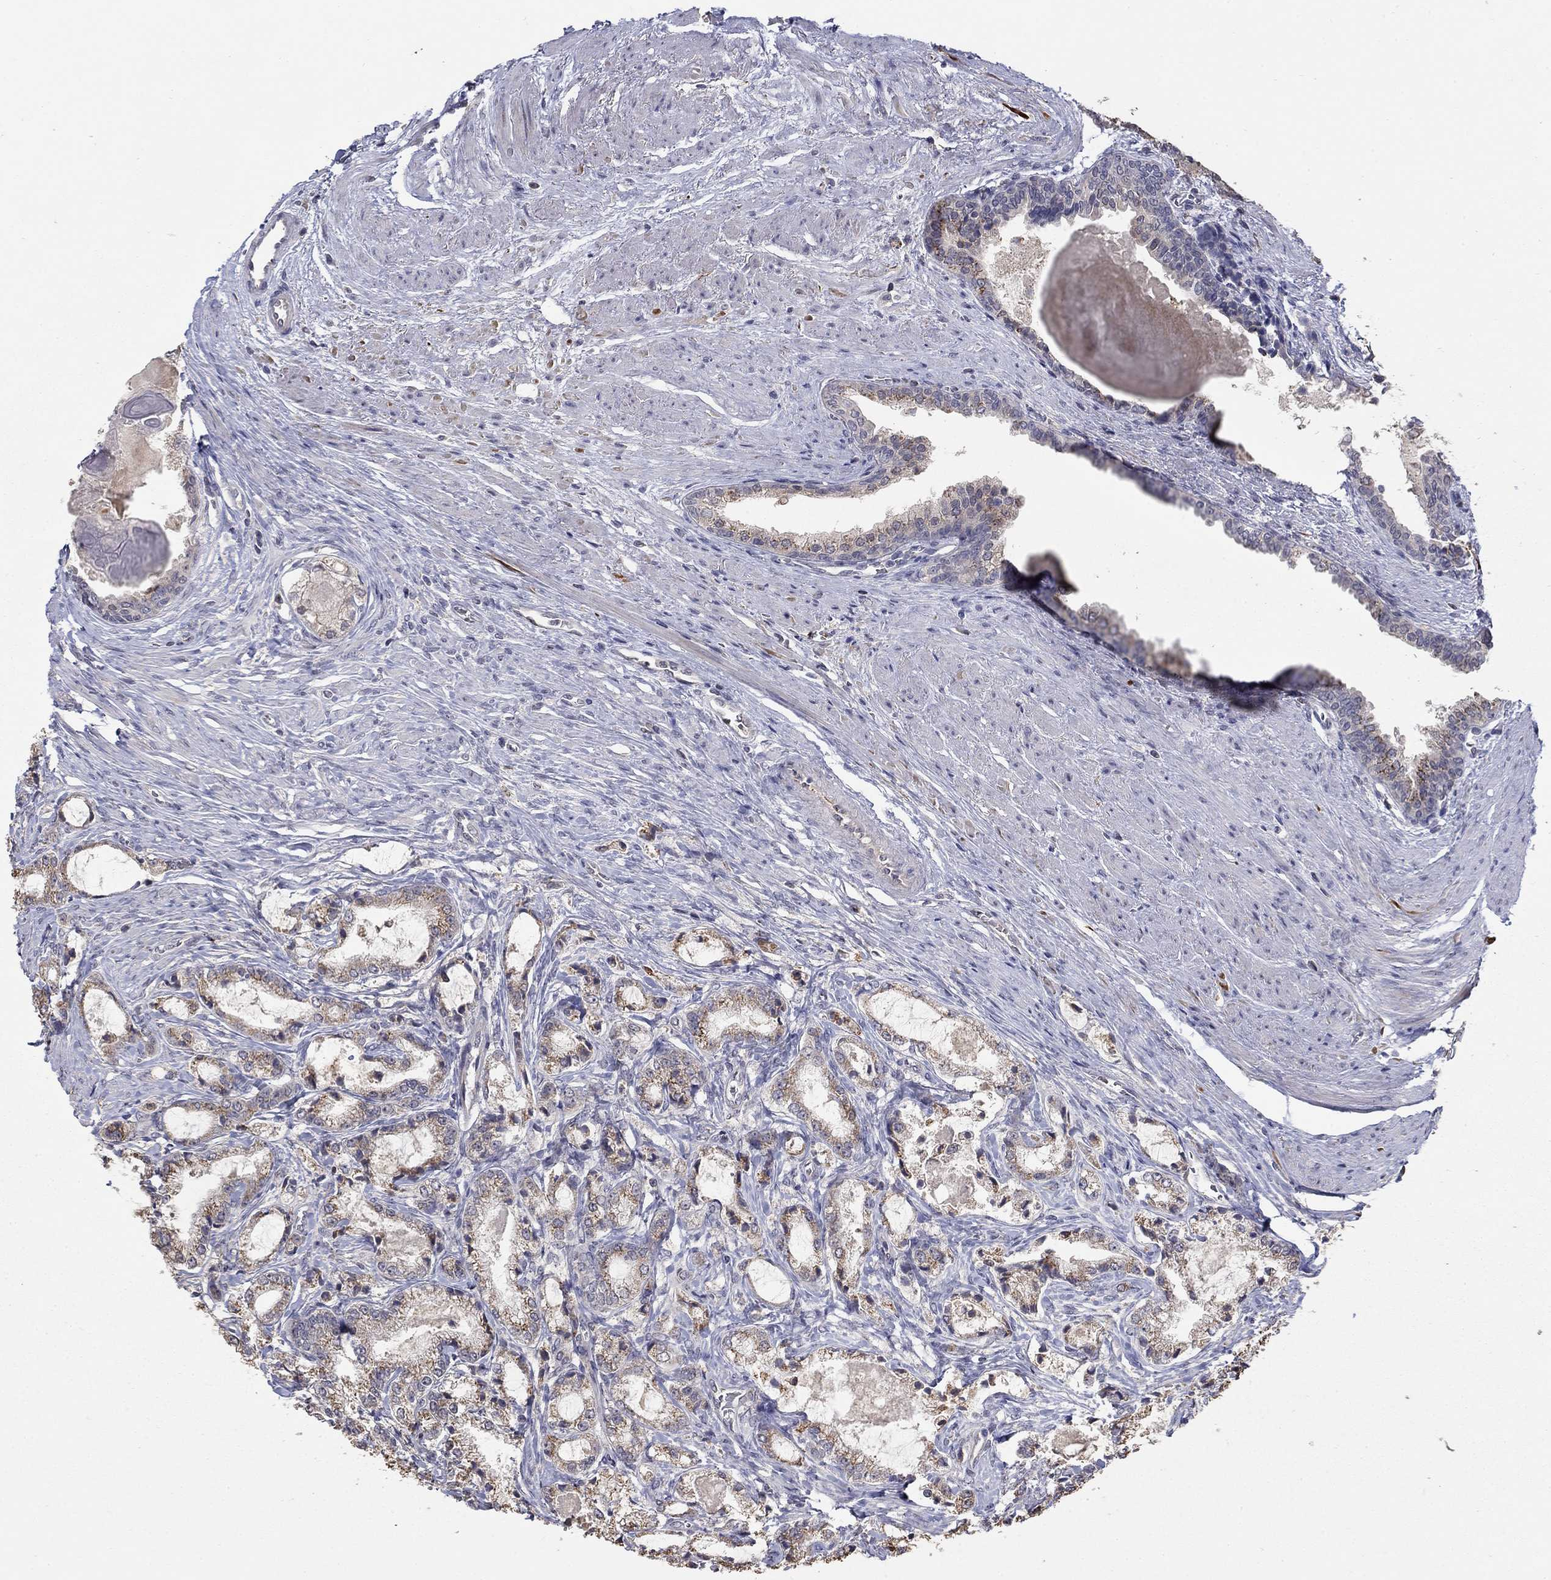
{"staining": {"intensity": "moderate", "quantity": "25%-75%", "location": "cytoplasmic/membranous"}, "tissue": "prostate cancer", "cell_type": "Tumor cells", "image_type": "cancer", "snomed": [{"axis": "morphology", "description": "Adenocarcinoma, NOS"}, {"axis": "topography", "description": "Prostate and seminal vesicle, NOS"}, {"axis": "topography", "description": "Prostate"}], "caption": "Prostate cancer (adenocarcinoma) stained for a protein (brown) reveals moderate cytoplasmic/membranous positive staining in about 25%-75% of tumor cells.", "gene": "LPCAT4", "patient": {"sex": "male", "age": 62}}